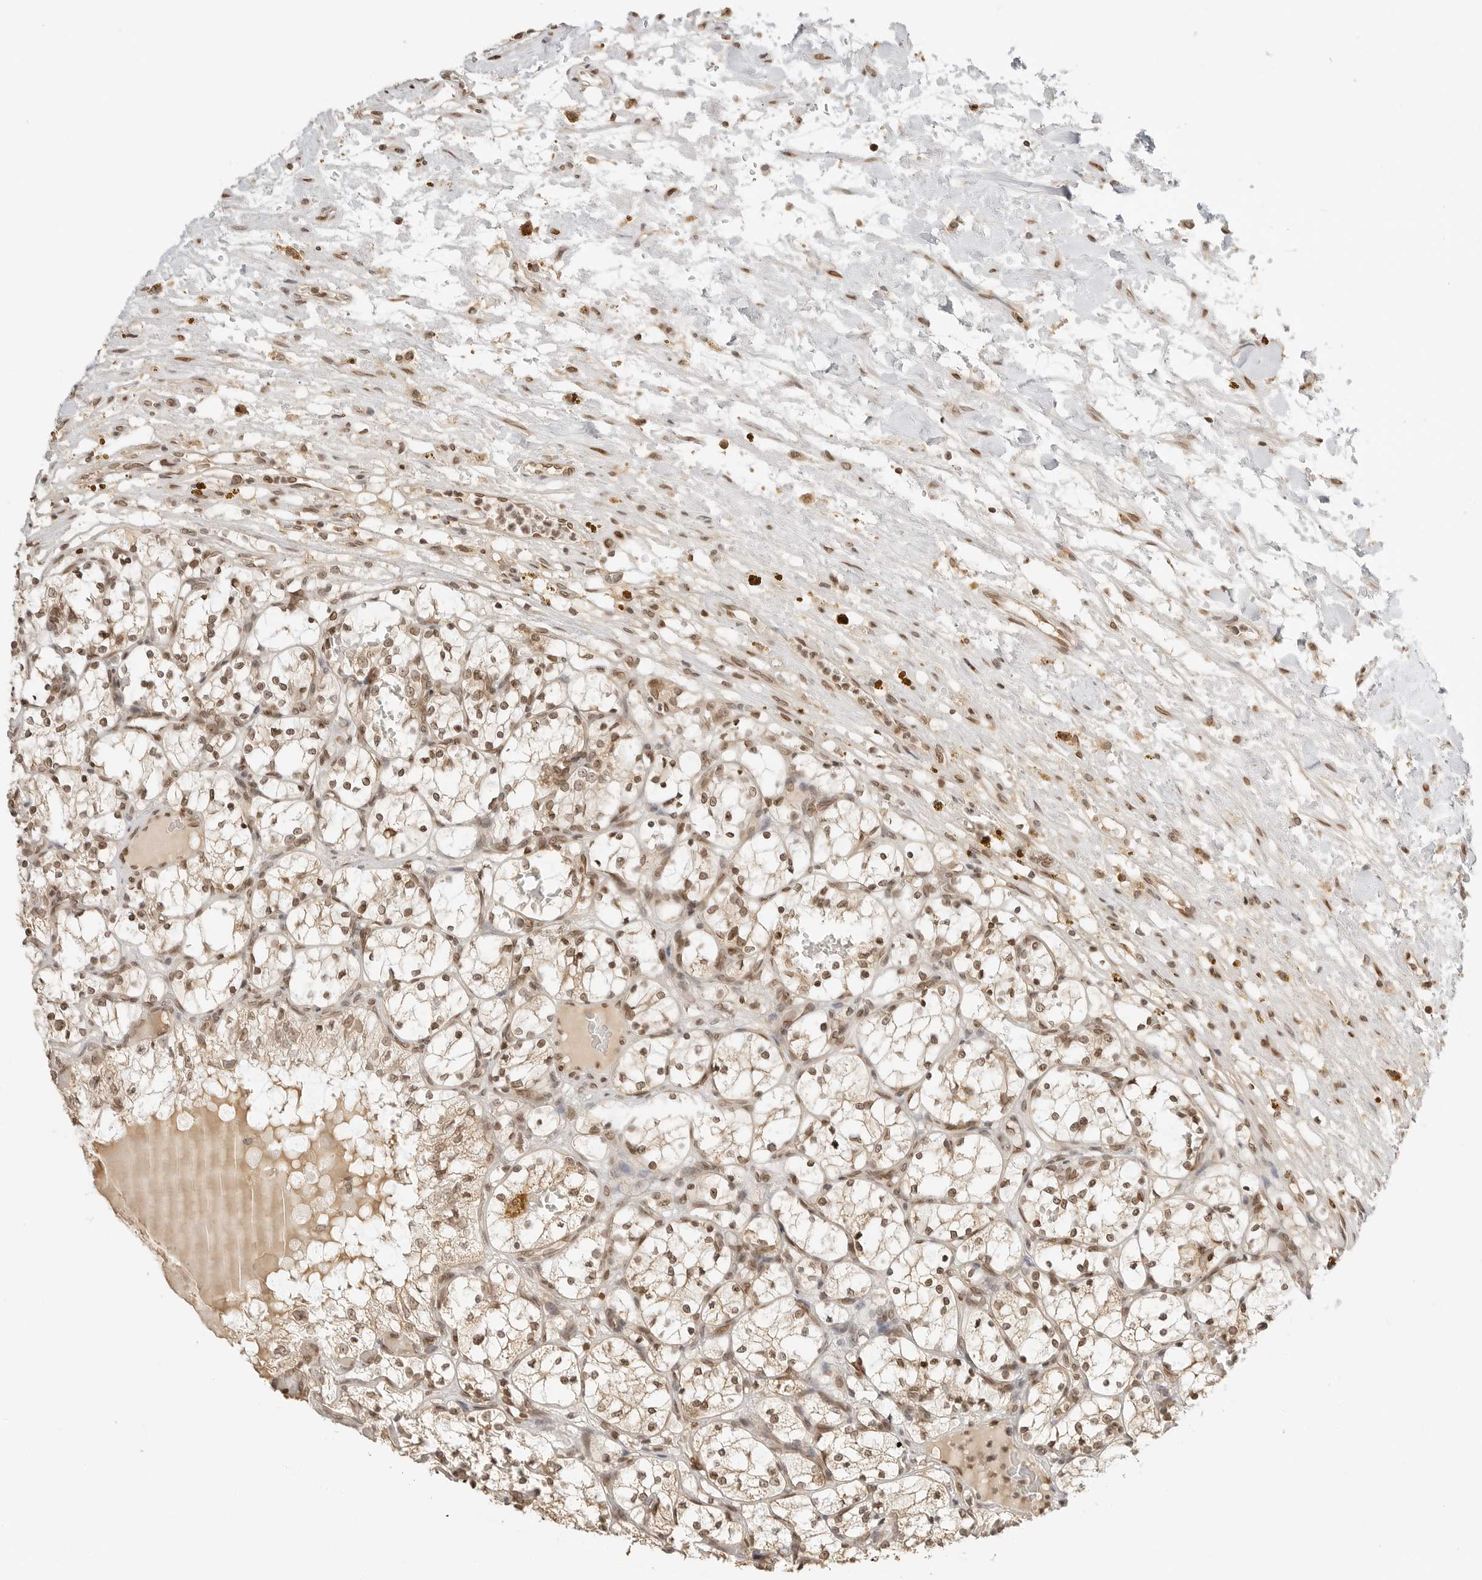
{"staining": {"intensity": "moderate", "quantity": ">75%", "location": "cytoplasmic/membranous,nuclear"}, "tissue": "renal cancer", "cell_type": "Tumor cells", "image_type": "cancer", "snomed": [{"axis": "morphology", "description": "Adenocarcinoma, NOS"}, {"axis": "topography", "description": "Kidney"}], "caption": "Immunohistochemistry (IHC) (DAB (3,3'-diaminobenzidine)) staining of human renal cancer (adenocarcinoma) displays moderate cytoplasmic/membranous and nuclear protein staining in approximately >75% of tumor cells. The staining was performed using DAB (3,3'-diaminobenzidine), with brown indicating positive protein expression. Nuclei are stained blue with hematoxylin.", "gene": "POLH", "patient": {"sex": "female", "age": 69}}